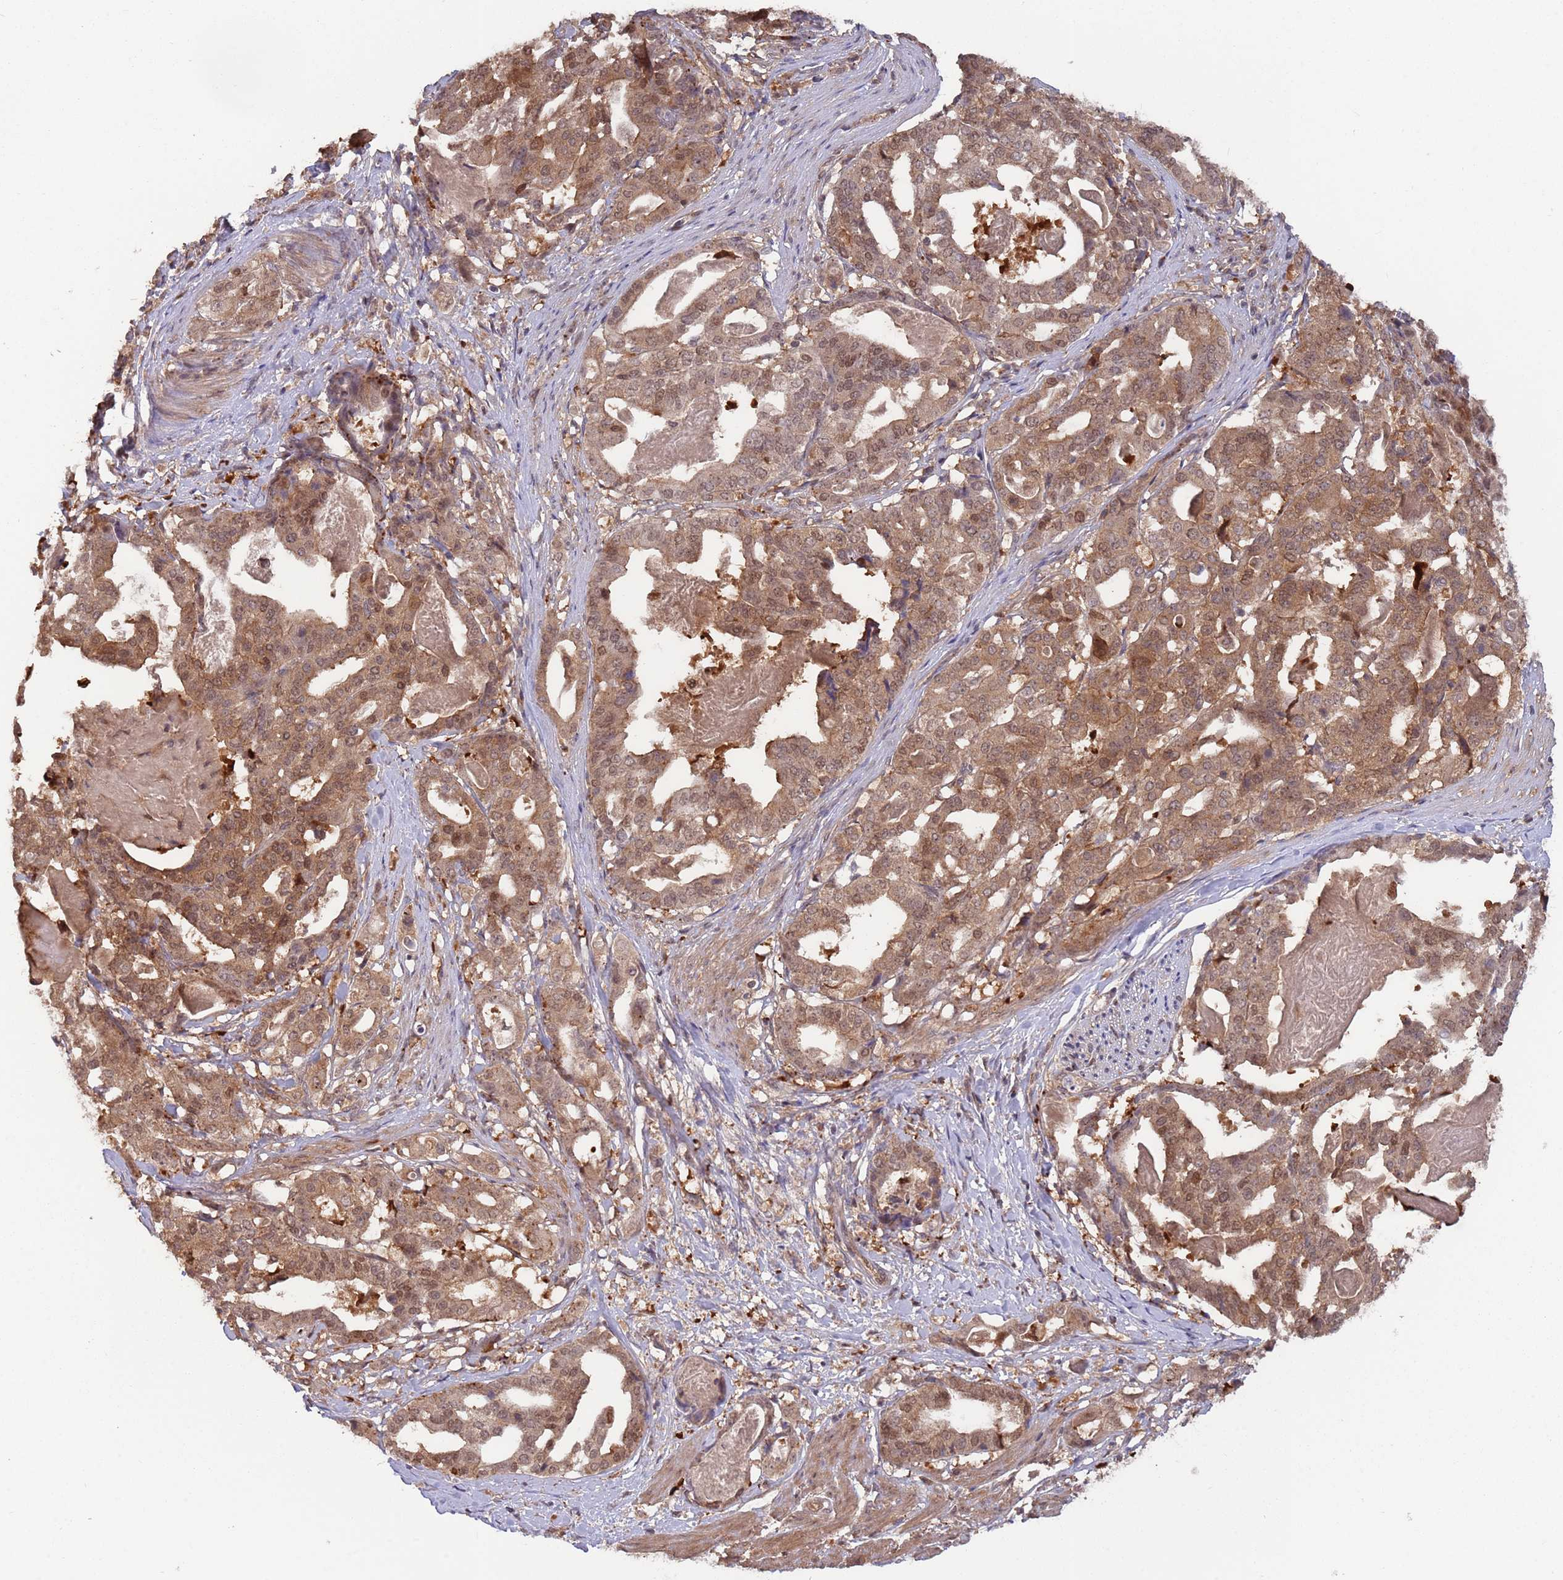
{"staining": {"intensity": "moderate", "quantity": ">75%", "location": "cytoplasmic/membranous,nuclear"}, "tissue": "stomach cancer", "cell_type": "Tumor cells", "image_type": "cancer", "snomed": [{"axis": "morphology", "description": "Adenocarcinoma, NOS"}, {"axis": "topography", "description": "Stomach"}], "caption": "A brown stain labels moderate cytoplasmic/membranous and nuclear expression of a protein in stomach adenocarcinoma tumor cells.", "gene": "SALL1", "patient": {"sex": "male", "age": 48}}